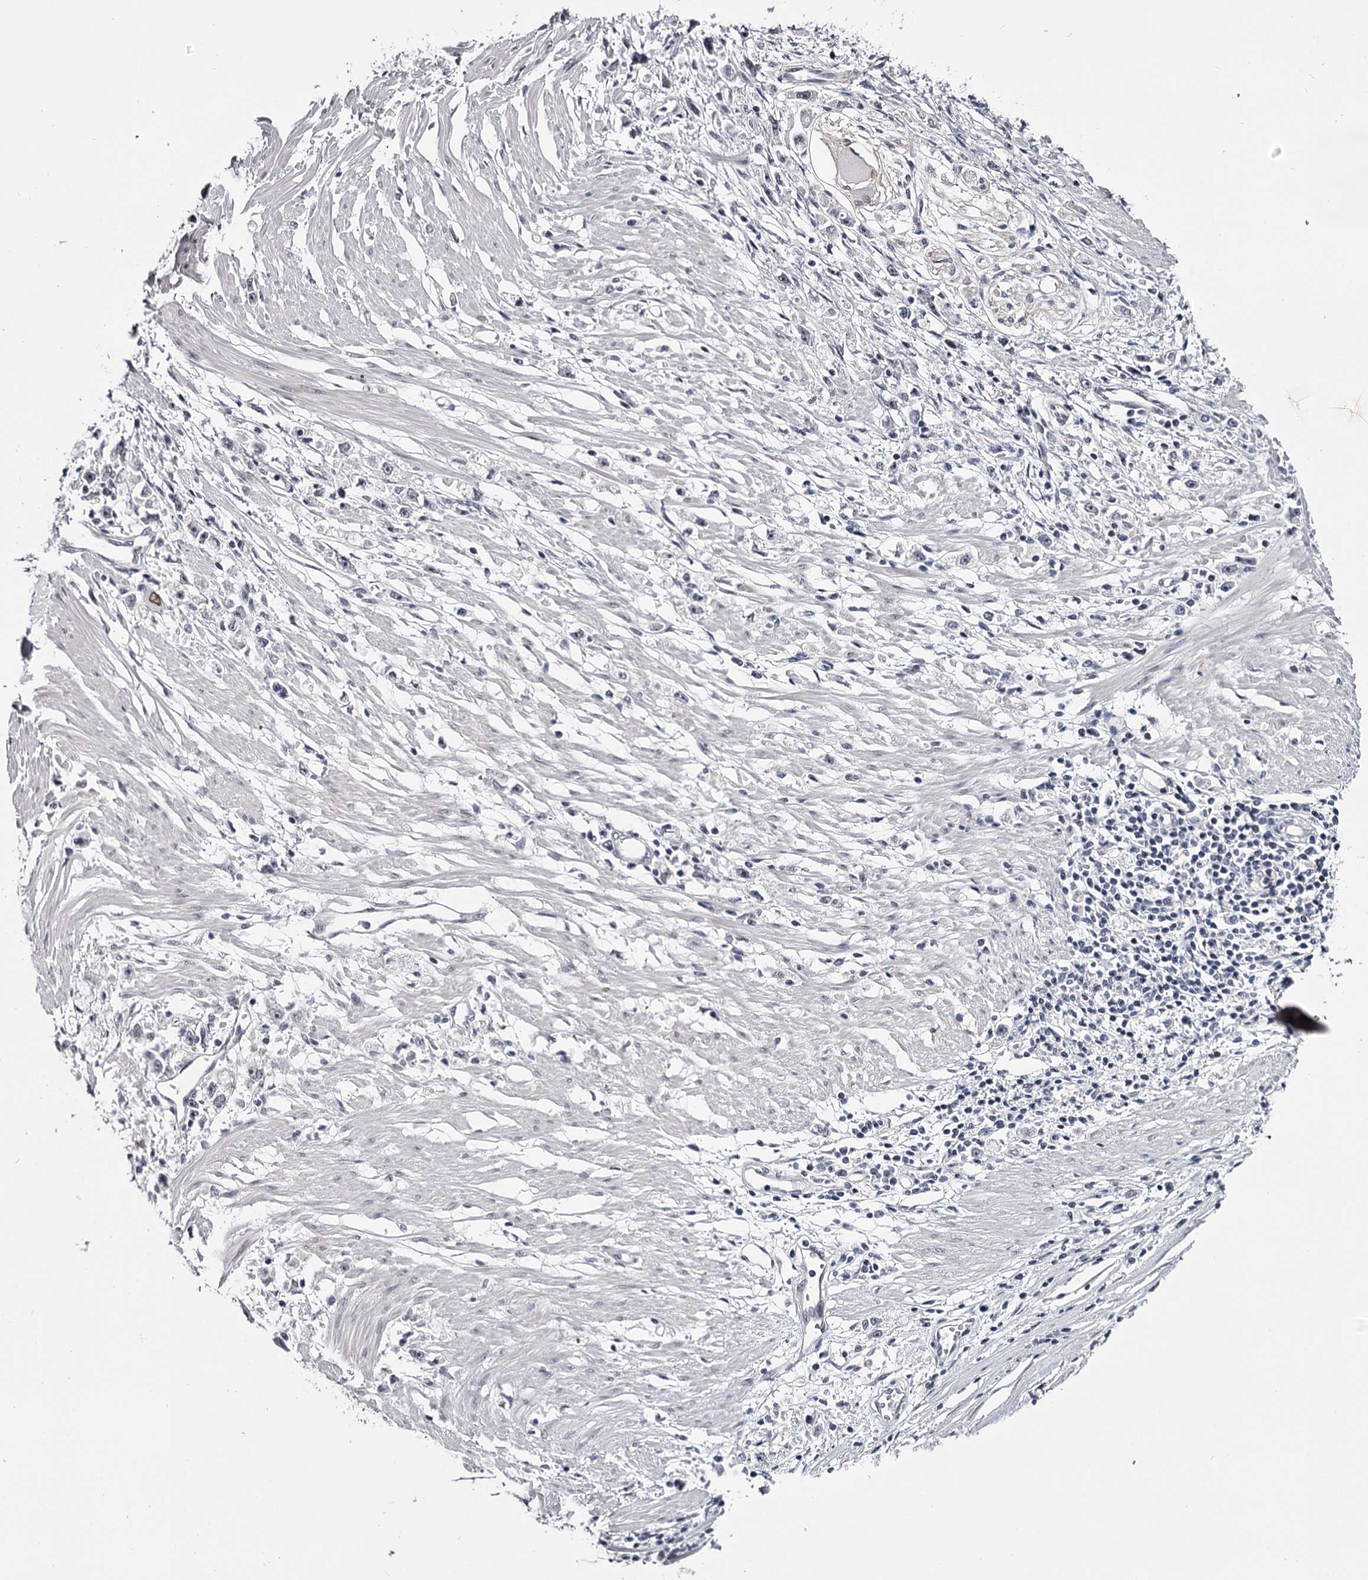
{"staining": {"intensity": "negative", "quantity": "none", "location": "none"}, "tissue": "stomach cancer", "cell_type": "Tumor cells", "image_type": "cancer", "snomed": [{"axis": "morphology", "description": "Adenocarcinoma, NOS"}, {"axis": "topography", "description": "Stomach"}], "caption": "This photomicrograph is of adenocarcinoma (stomach) stained with immunohistochemistry to label a protein in brown with the nuclei are counter-stained blue. There is no positivity in tumor cells. (DAB immunohistochemistry visualized using brightfield microscopy, high magnification).", "gene": "OVOL2", "patient": {"sex": "female", "age": 59}}